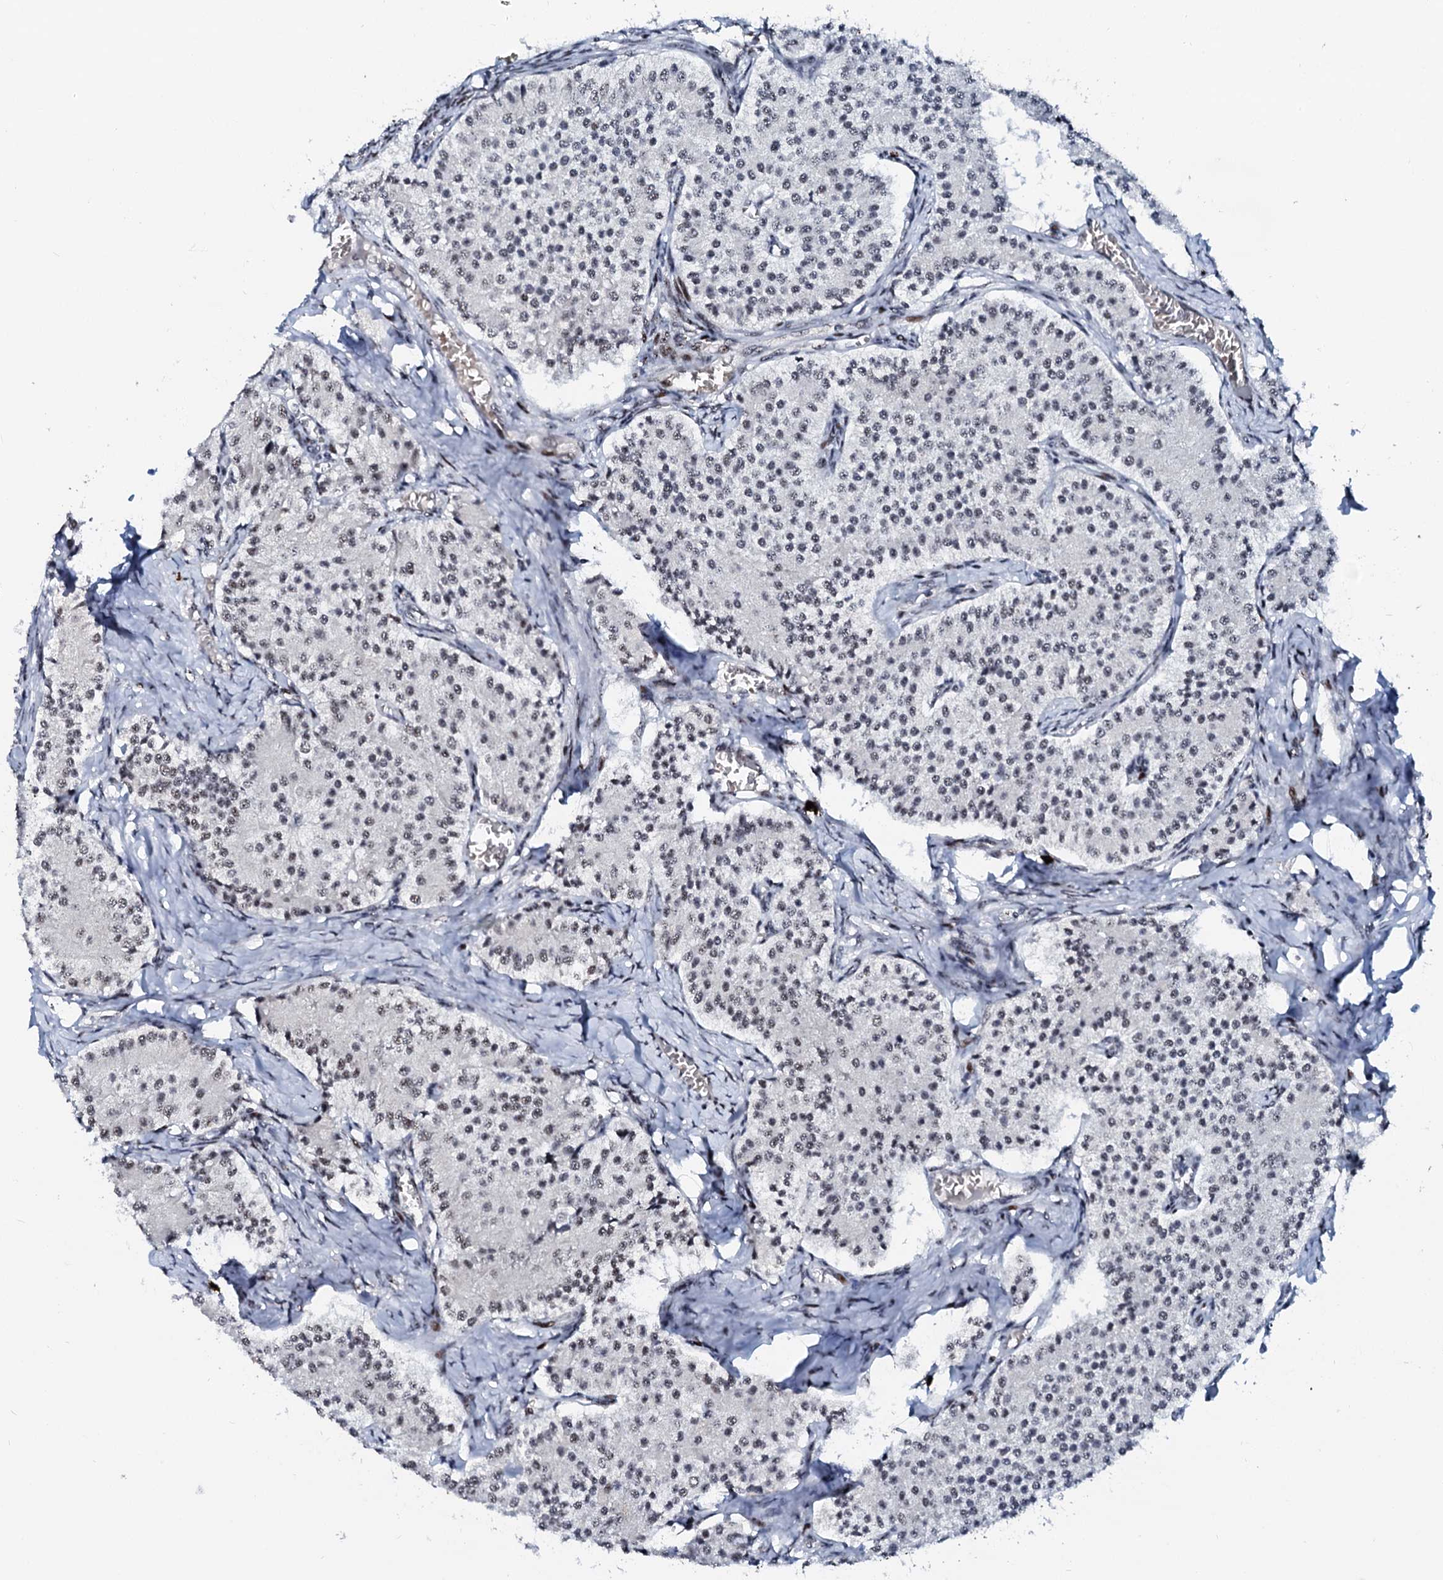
{"staining": {"intensity": "weak", "quantity": "25%-75%", "location": "nuclear"}, "tissue": "carcinoid", "cell_type": "Tumor cells", "image_type": "cancer", "snomed": [{"axis": "morphology", "description": "Carcinoid, malignant, NOS"}, {"axis": "topography", "description": "Colon"}], "caption": "About 25%-75% of tumor cells in human carcinoid (malignant) reveal weak nuclear protein positivity as visualized by brown immunohistochemical staining.", "gene": "NEUROG3", "patient": {"sex": "female", "age": 52}}